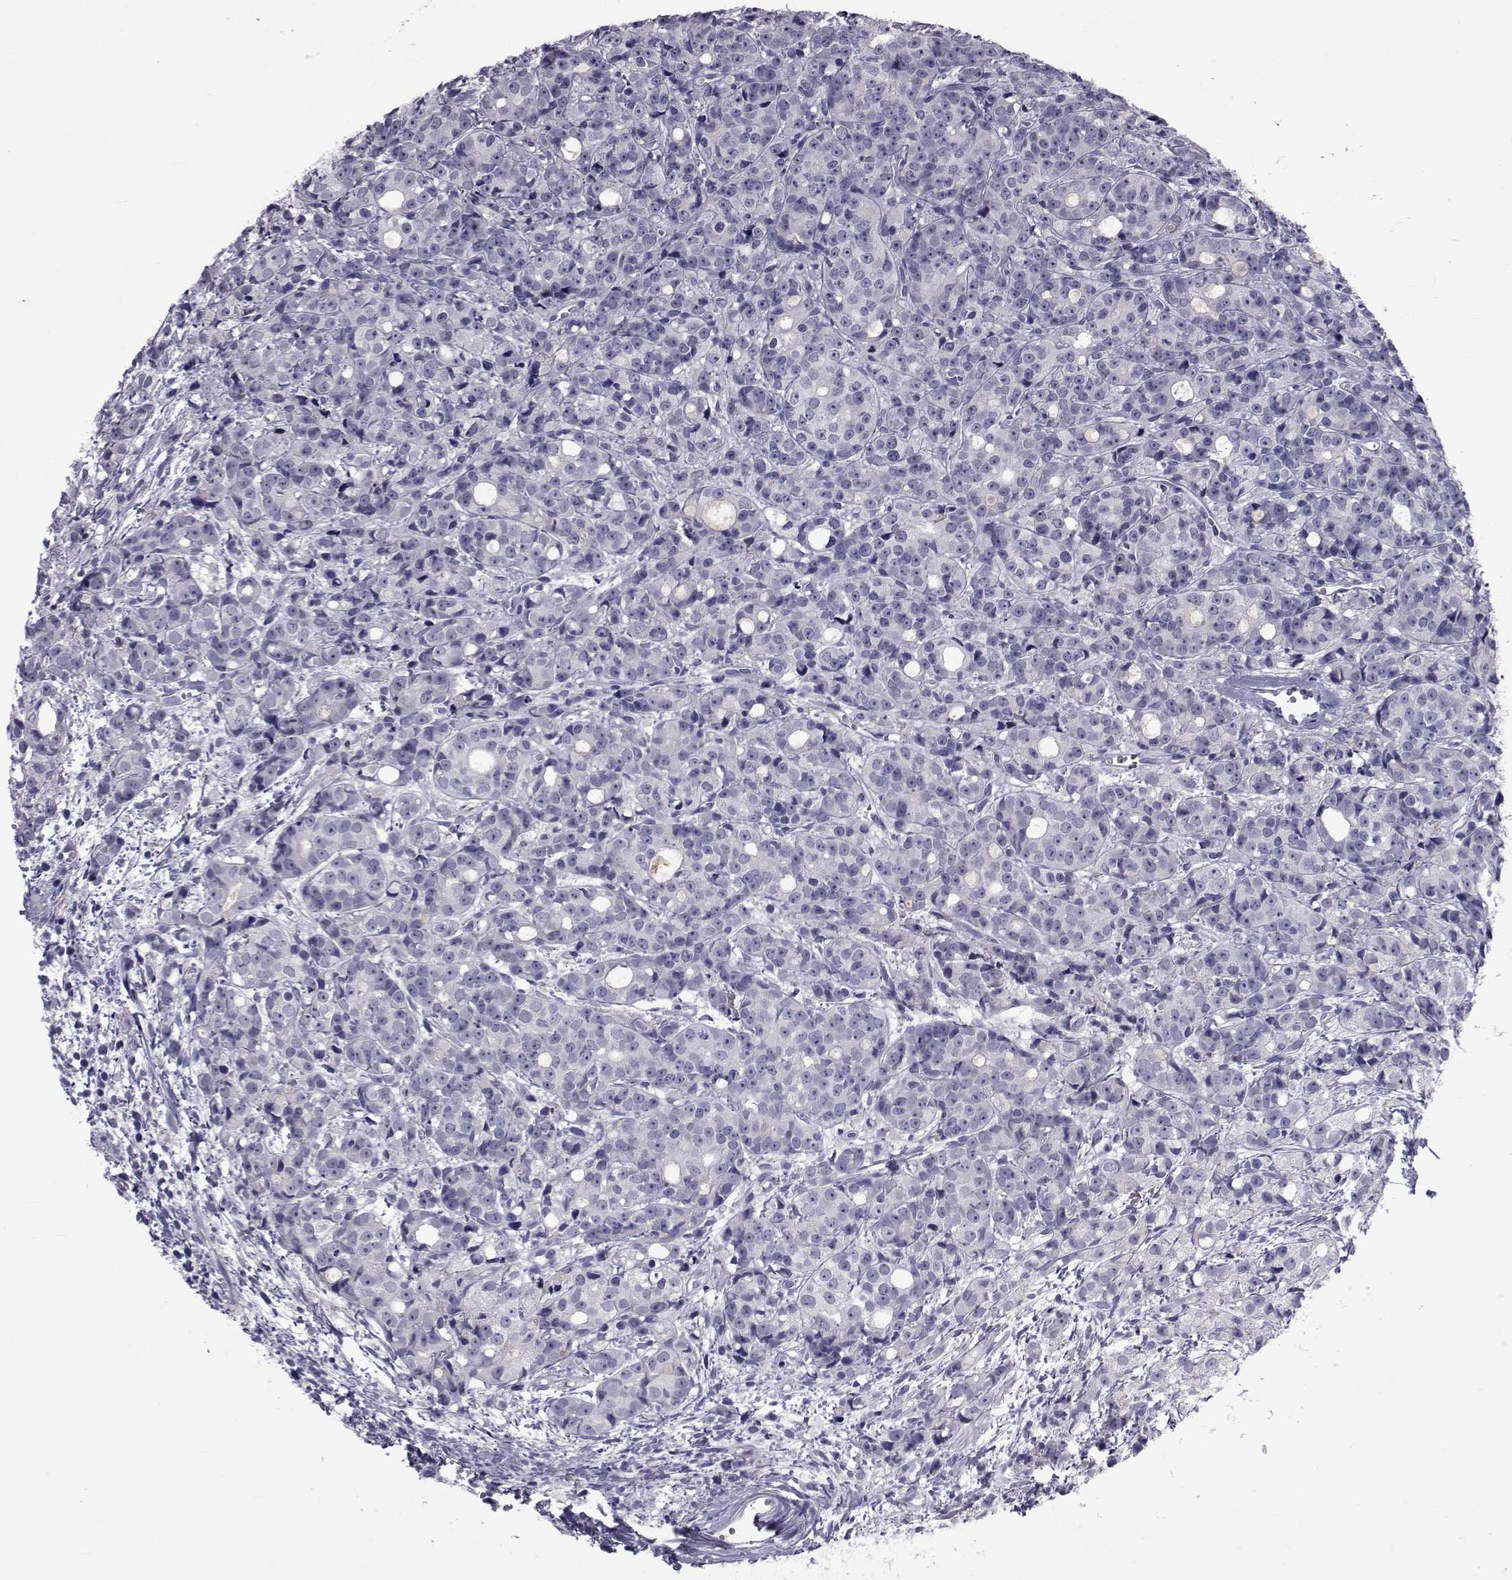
{"staining": {"intensity": "negative", "quantity": "none", "location": "none"}, "tissue": "prostate cancer", "cell_type": "Tumor cells", "image_type": "cancer", "snomed": [{"axis": "morphology", "description": "Adenocarcinoma, Medium grade"}, {"axis": "topography", "description": "Prostate"}], "caption": "Tumor cells show no significant positivity in prostate cancer (medium-grade adenocarcinoma).", "gene": "PAX2", "patient": {"sex": "male", "age": 74}}